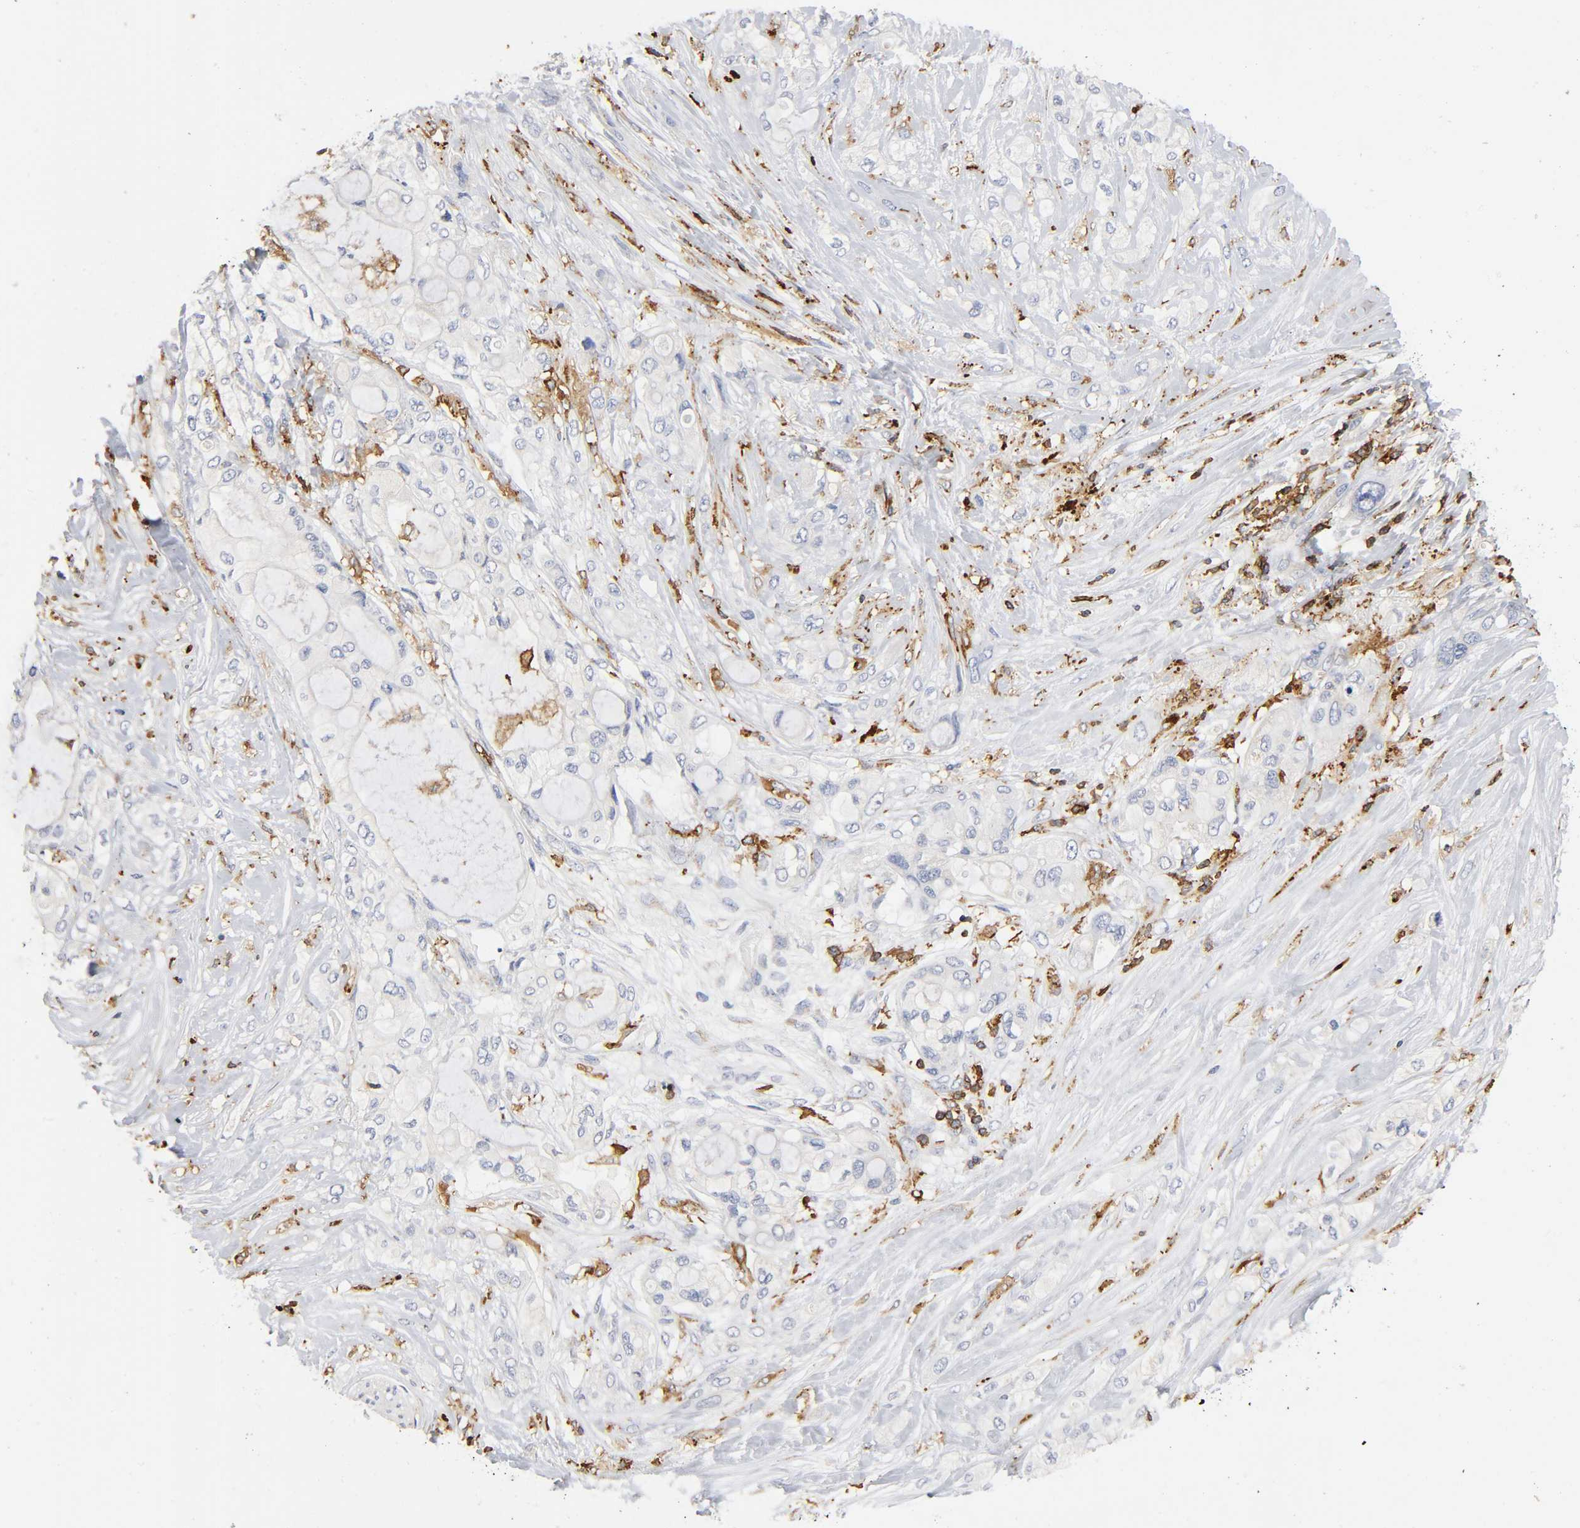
{"staining": {"intensity": "moderate", "quantity": "25%-75%", "location": "cytoplasmic/membranous"}, "tissue": "pancreatic cancer", "cell_type": "Tumor cells", "image_type": "cancer", "snomed": [{"axis": "morphology", "description": "Adenocarcinoma, NOS"}, {"axis": "topography", "description": "Pancreas"}], "caption": "High-power microscopy captured an immunohistochemistry image of pancreatic adenocarcinoma, revealing moderate cytoplasmic/membranous staining in about 25%-75% of tumor cells.", "gene": "CAPN10", "patient": {"sex": "female", "age": 59}}